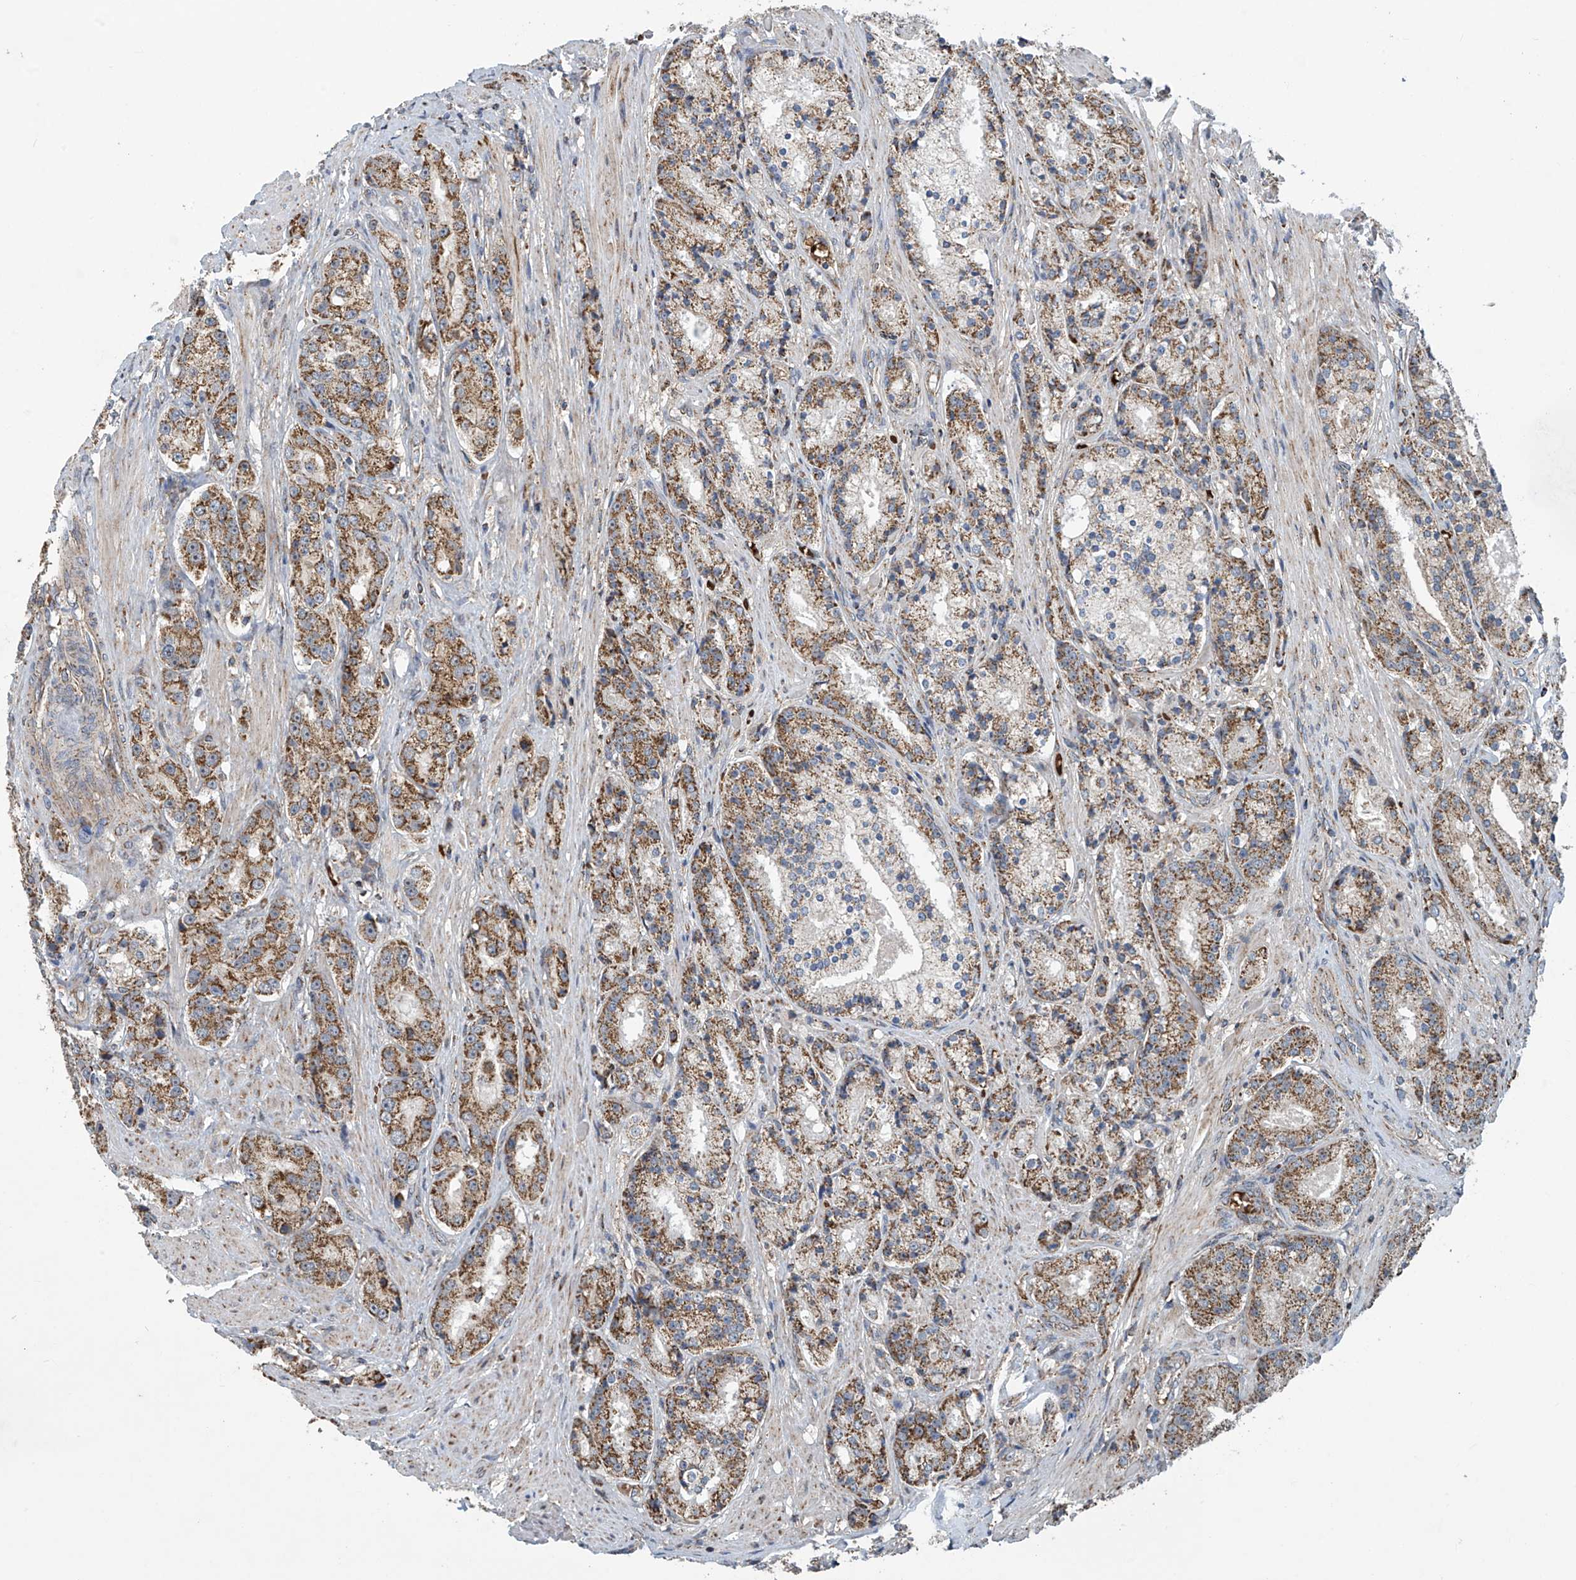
{"staining": {"intensity": "moderate", "quantity": ">75%", "location": "cytoplasmic/membranous"}, "tissue": "prostate cancer", "cell_type": "Tumor cells", "image_type": "cancer", "snomed": [{"axis": "morphology", "description": "Adenocarcinoma, High grade"}, {"axis": "topography", "description": "Prostate"}], "caption": "Prostate high-grade adenocarcinoma stained for a protein reveals moderate cytoplasmic/membranous positivity in tumor cells.", "gene": "COMMD1", "patient": {"sex": "male", "age": 60}}